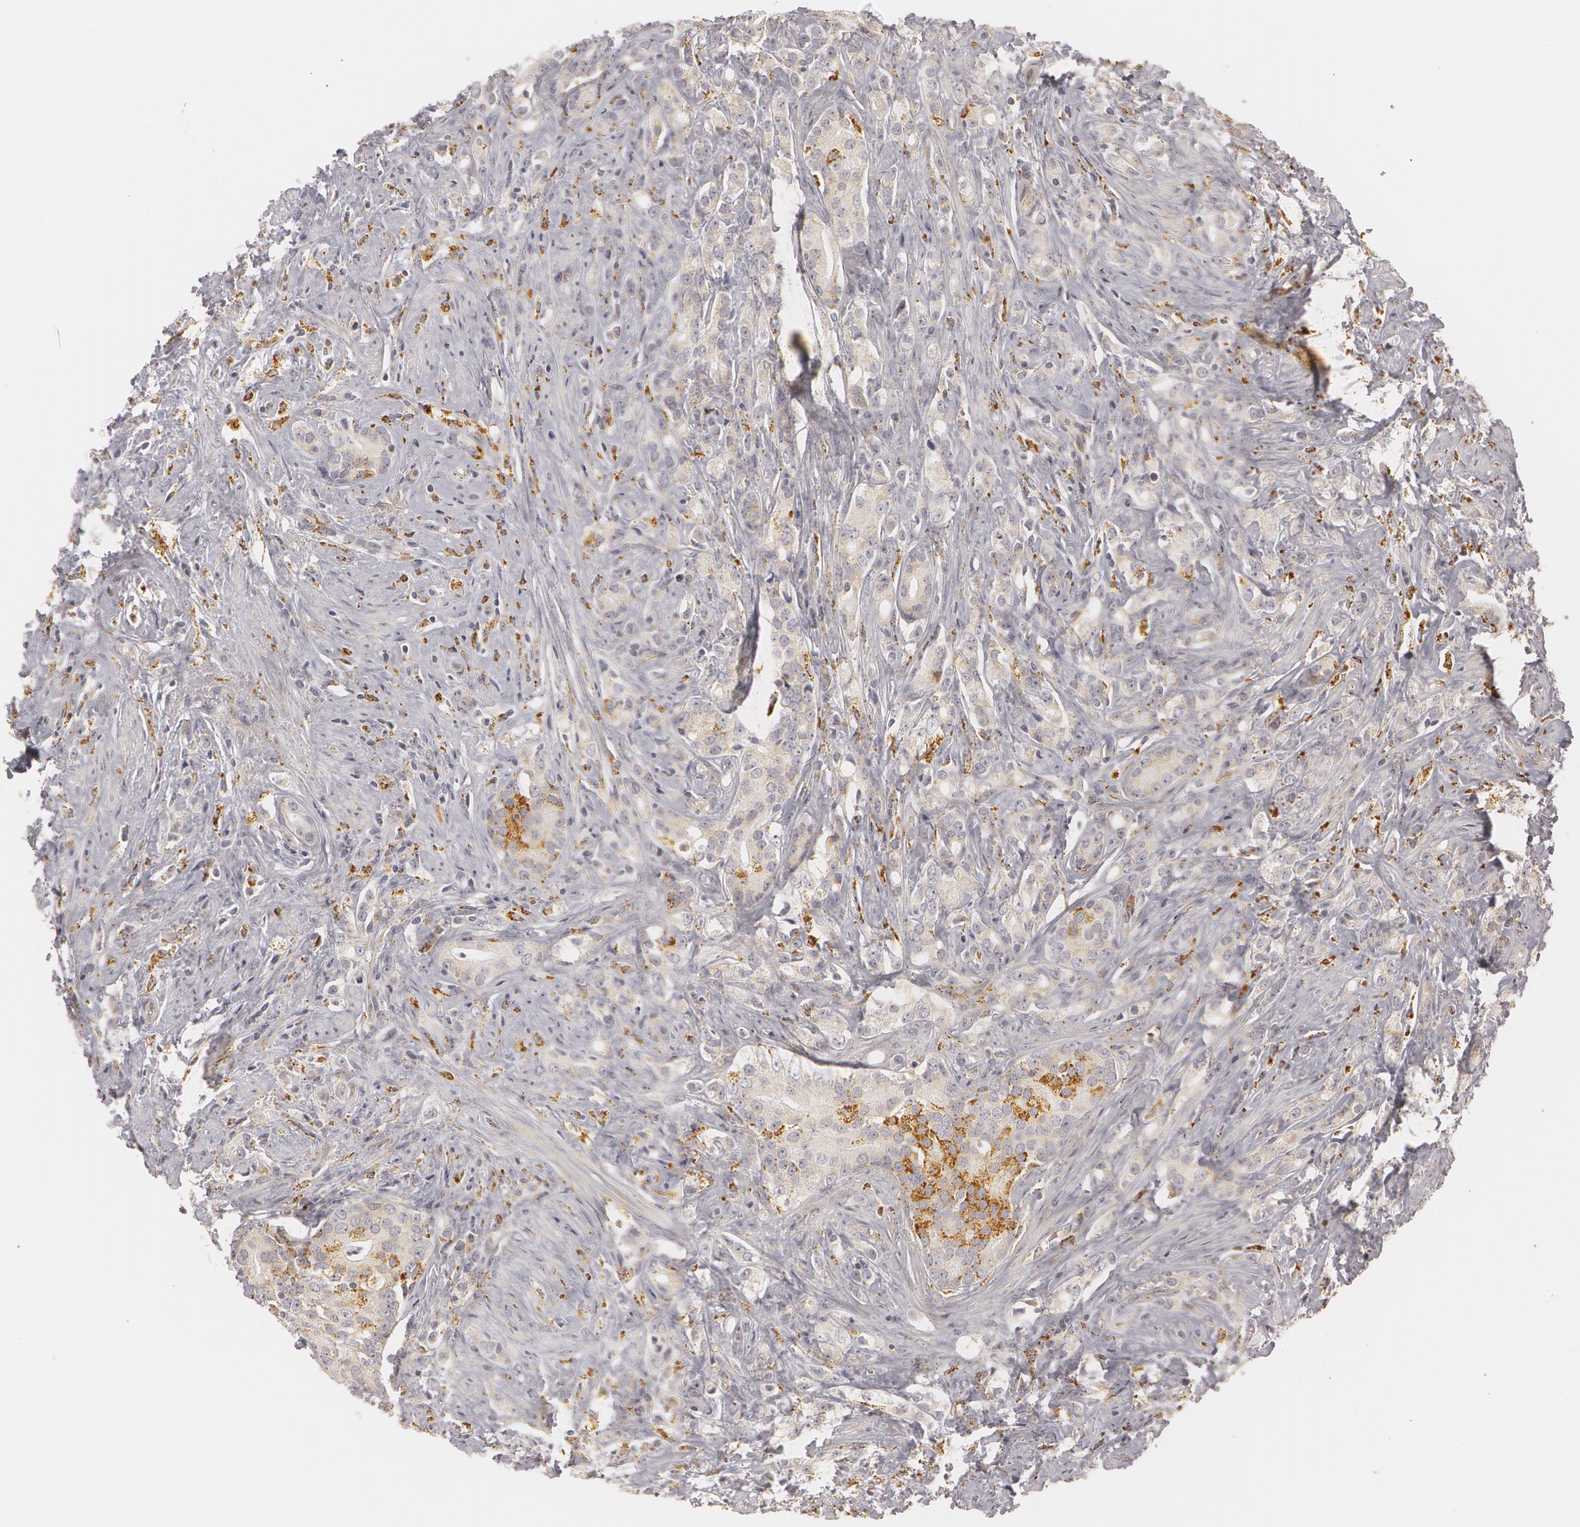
{"staining": {"intensity": "weak", "quantity": ">75%", "location": "cytoplasmic/membranous"}, "tissue": "prostate cancer", "cell_type": "Tumor cells", "image_type": "cancer", "snomed": [{"axis": "morphology", "description": "Adenocarcinoma, Medium grade"}, {"axis": "topography", "description": "Prostate"}], "caption": "Immunohistochemistry image of neoplastic tissue: human prostate cancer (adenocarcinoma (medium-grade)) stained using IHC exhibits low levels of weak protein expression localized specifically in the cytoplasmic/membranous of tumor cells, appearing as a cytoplasmic/membranous brown color.", "gene": "C7", "patient": {"sex": "male", "age": 59}}